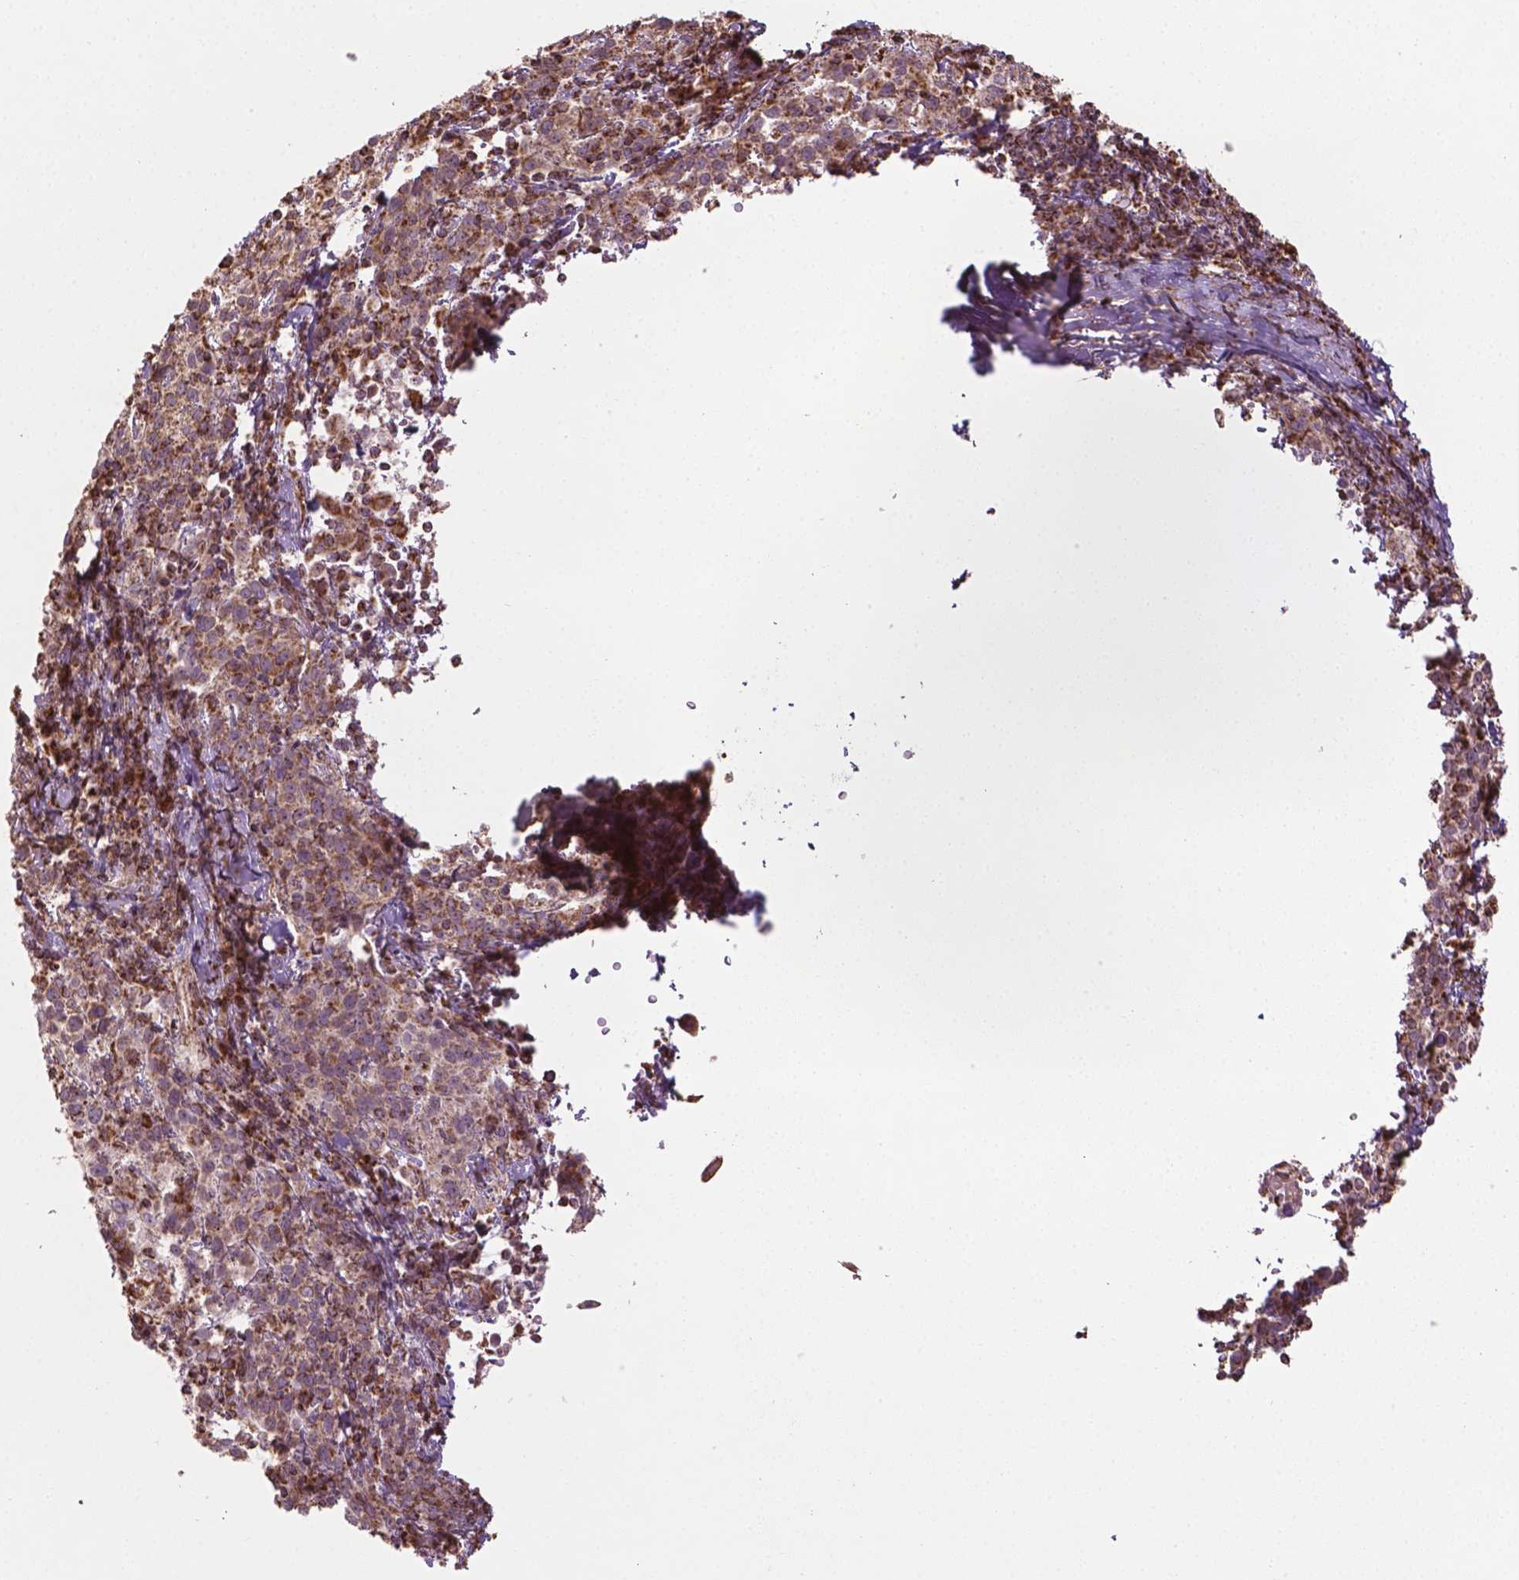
{"staining": {"intensity": "weak", "quantity": "25%-75%", "location": "cytoplasmic/membranous"}, "tissue": "cervical cancer", "cell_type": "Tumor cells", "image_type": "cancer", "snomed": [{"axis": "morphology", "description": "Squamous cell carcinoma, NOS"}, {"axis": "topography", "description": "Cervix"}], "caption": "Human cervical cancer (squamous cell carcinoma) stained for a protein (brown) reveals weak cytoplasmic/membranous positive expression in about 25%-75% of tumor cells.", "gene": "HS3ST3A1", "patient": {"sex": "female", "age": 61}}